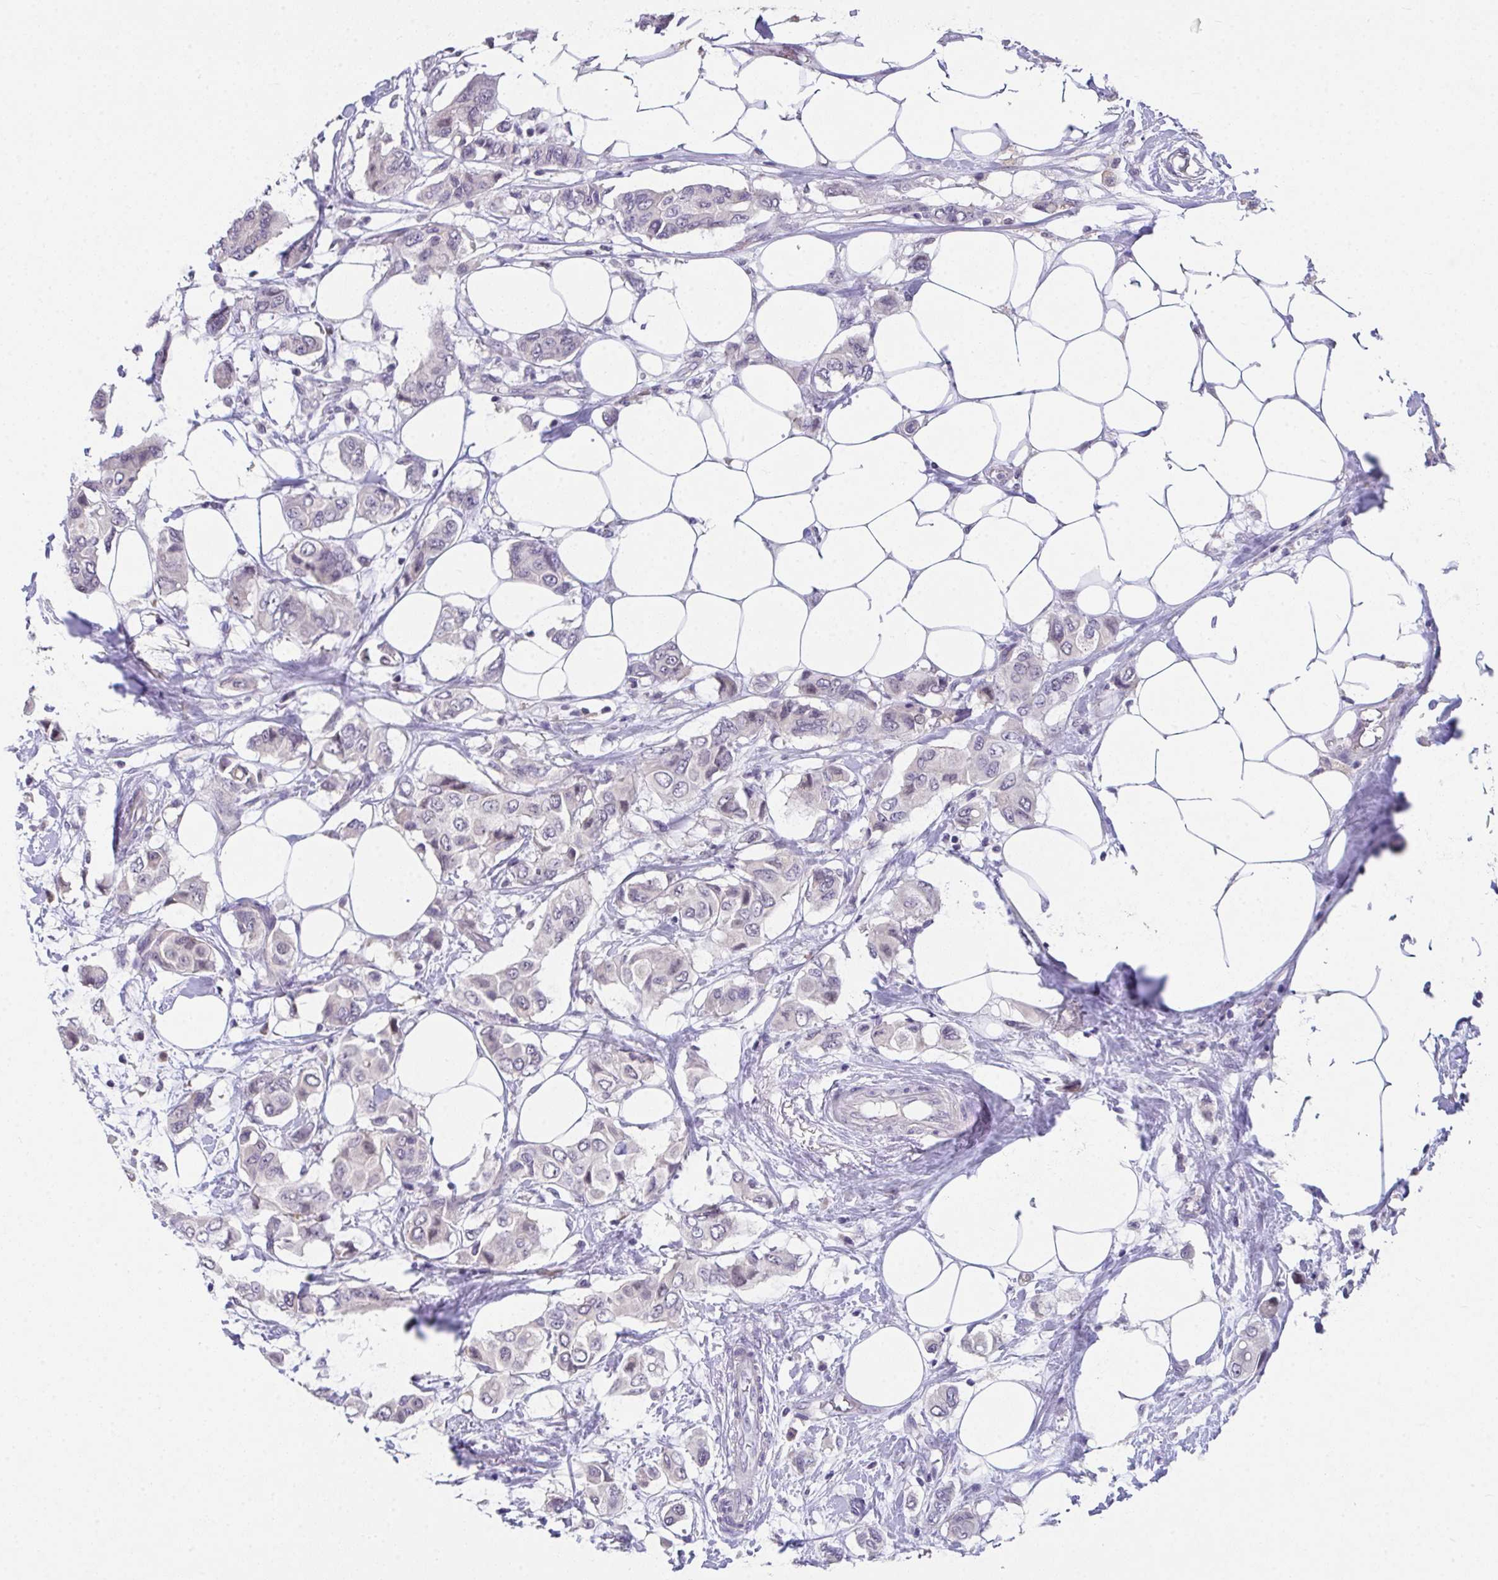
{"staining": {"intensity": "negative", "quantity": "none", "location": "none"}, "tissue": "breast cancer", "cell_type": "Tumor cells", "image_type": "cancer", "snomed": [{"axis": "morphology", "description": "Lobular carcinoma"}, {"axis": "topography", "description": "Breast"}], "caption": "This is an IHC micrograph of human lobular carcinoma (breast). There is no positivity in tumor cells.", "gene": "GLTPD2", "patient": {"sex": "female", "age": 51}}